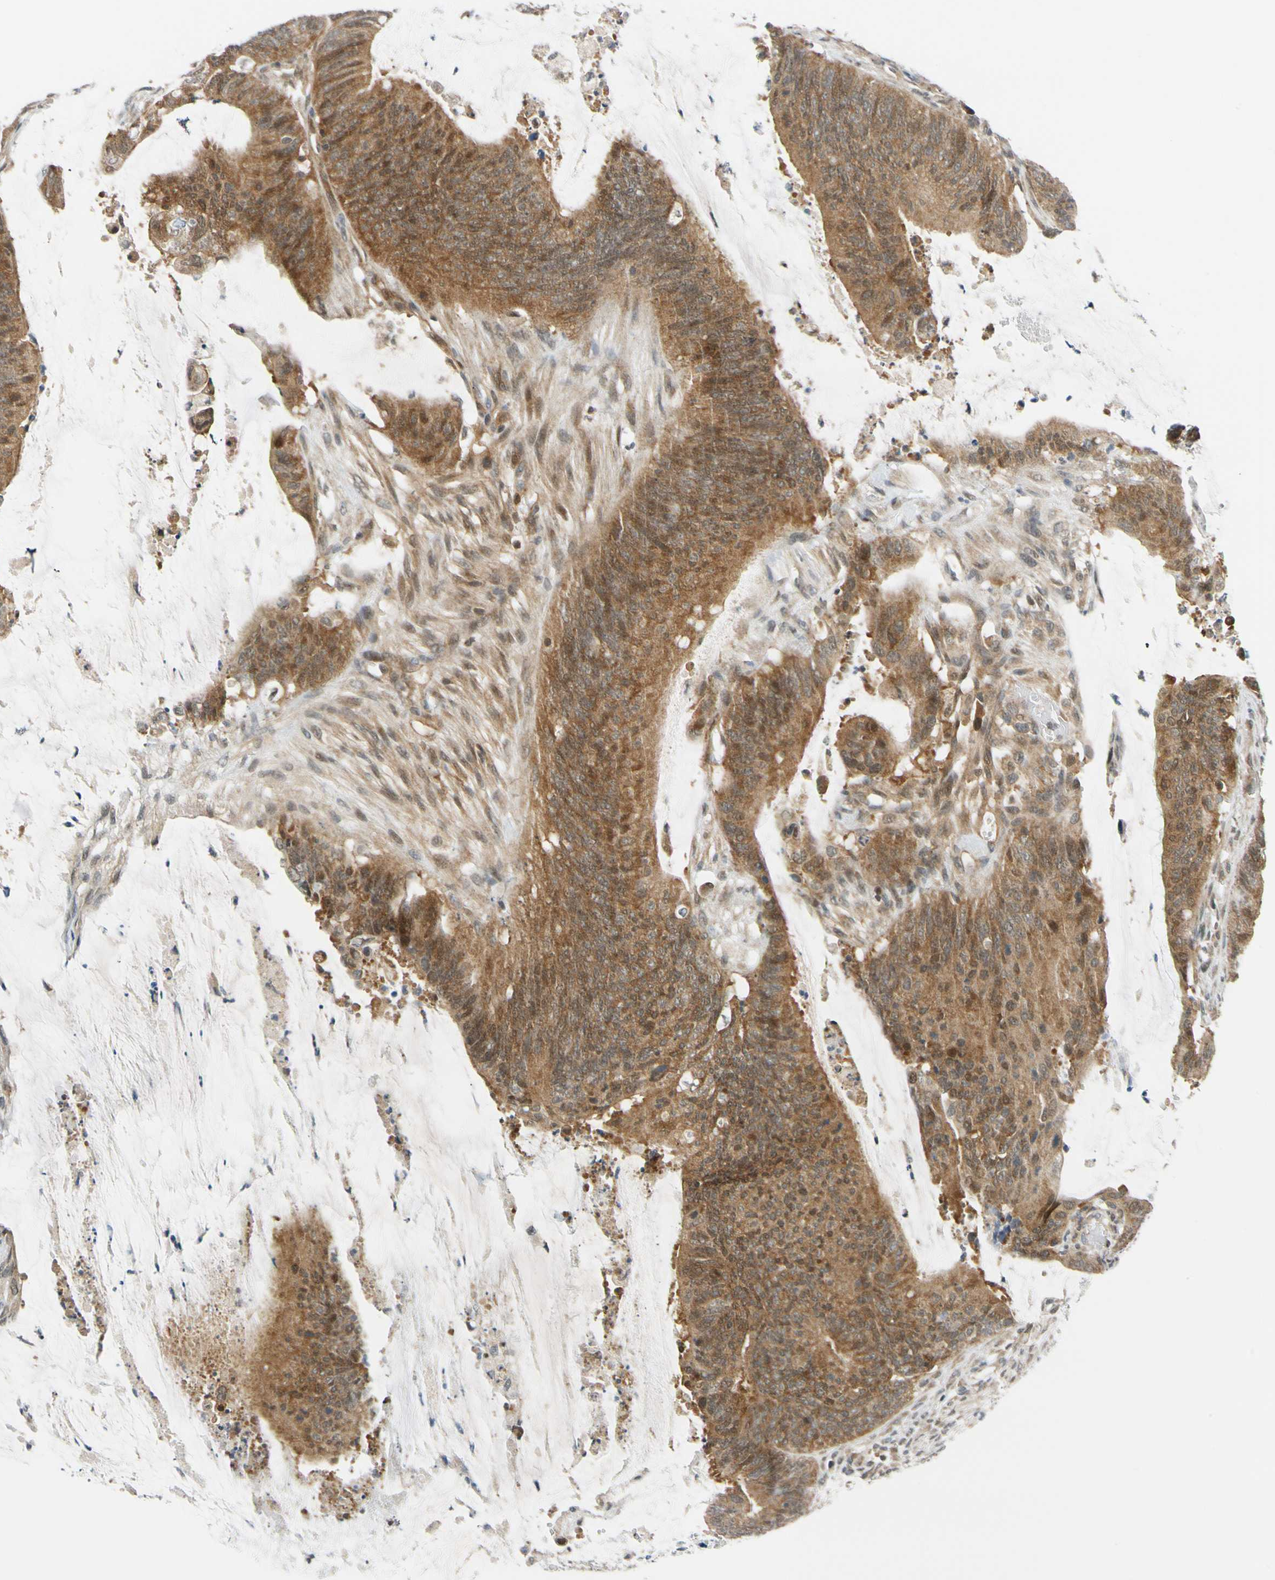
{"staining": {"intensity": "moderate", "quantity": ">75%", "location": "cytoplasmic/membranous"}, "tissue": "colorectal cancer", "cell_type": "Tumor cells", "image_type": "cancer", "snomed": [{"axis": "morphology", "description": "Adenocarcinoma, NOS"}, {"axis": "topography", "description": "Rectum"}], "caption": "Approximately >75% of tumor cells in colorectal cancer exhibit moderate cytoplasmic/membranous protein staining as visualized by brown immunohistochemical staining.", "gene": "MAPK9", "patient": {"sex": "female", "age": 66}}